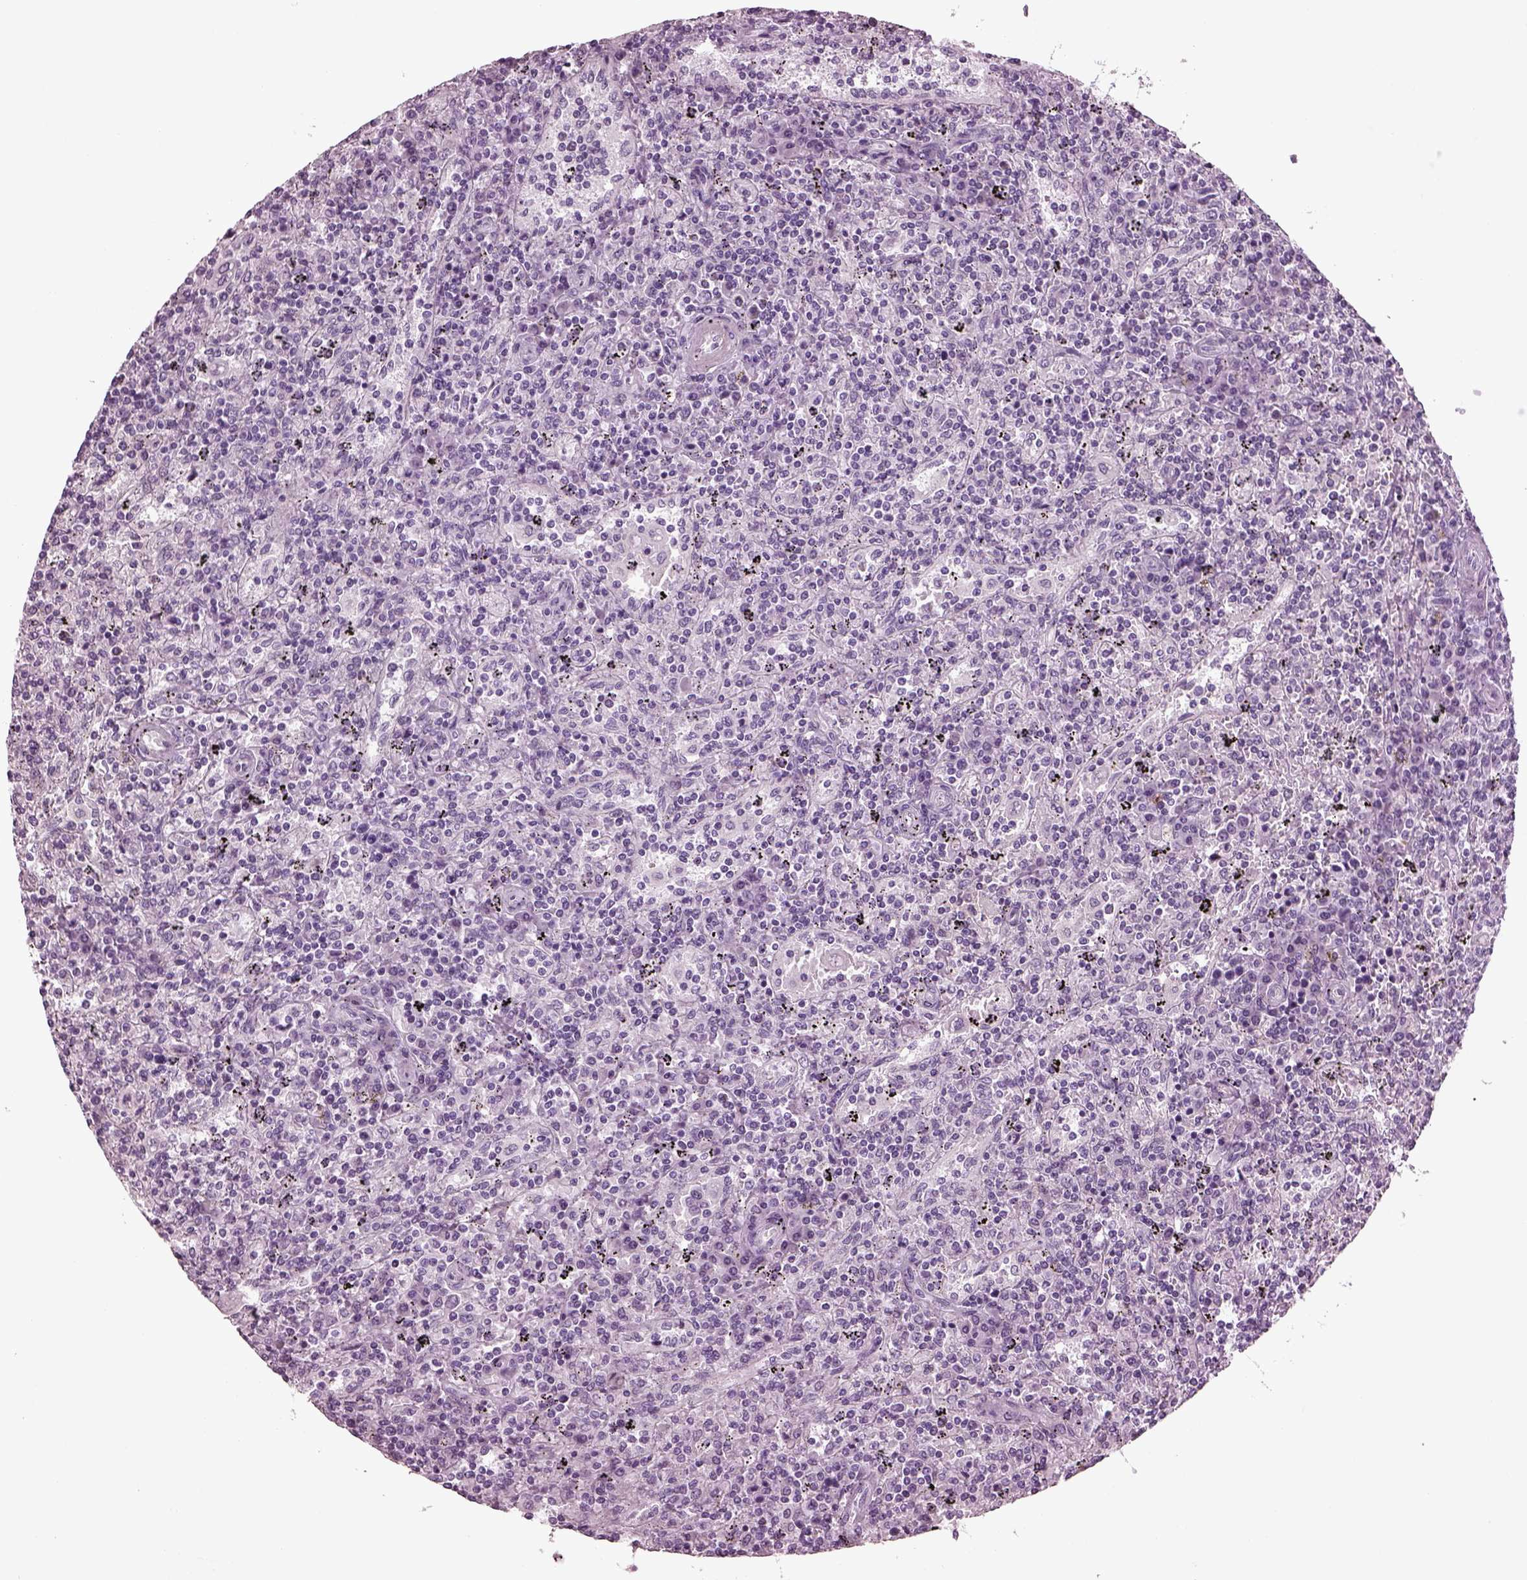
{"staining": {"intensity": "negative", "quantity": "none", "location": "none"}, "tissue": "lymphoma", "cell_type": "Tumor cells", "image_type": "cancer", "snomed": [{"axis": "morphology", "description": "Malignant lymphoma, non-Hodgkin's type, Low grade"}, {"axis": "topography", "description": "Spleen"}], "caption": "A histopathology image of human low-grade malignant lymphoma, non-Hodgkin's type is negative for staining in tumor cells.", "gene": "SLC6A17", "patient": {"sex": "male", "age": 62}}